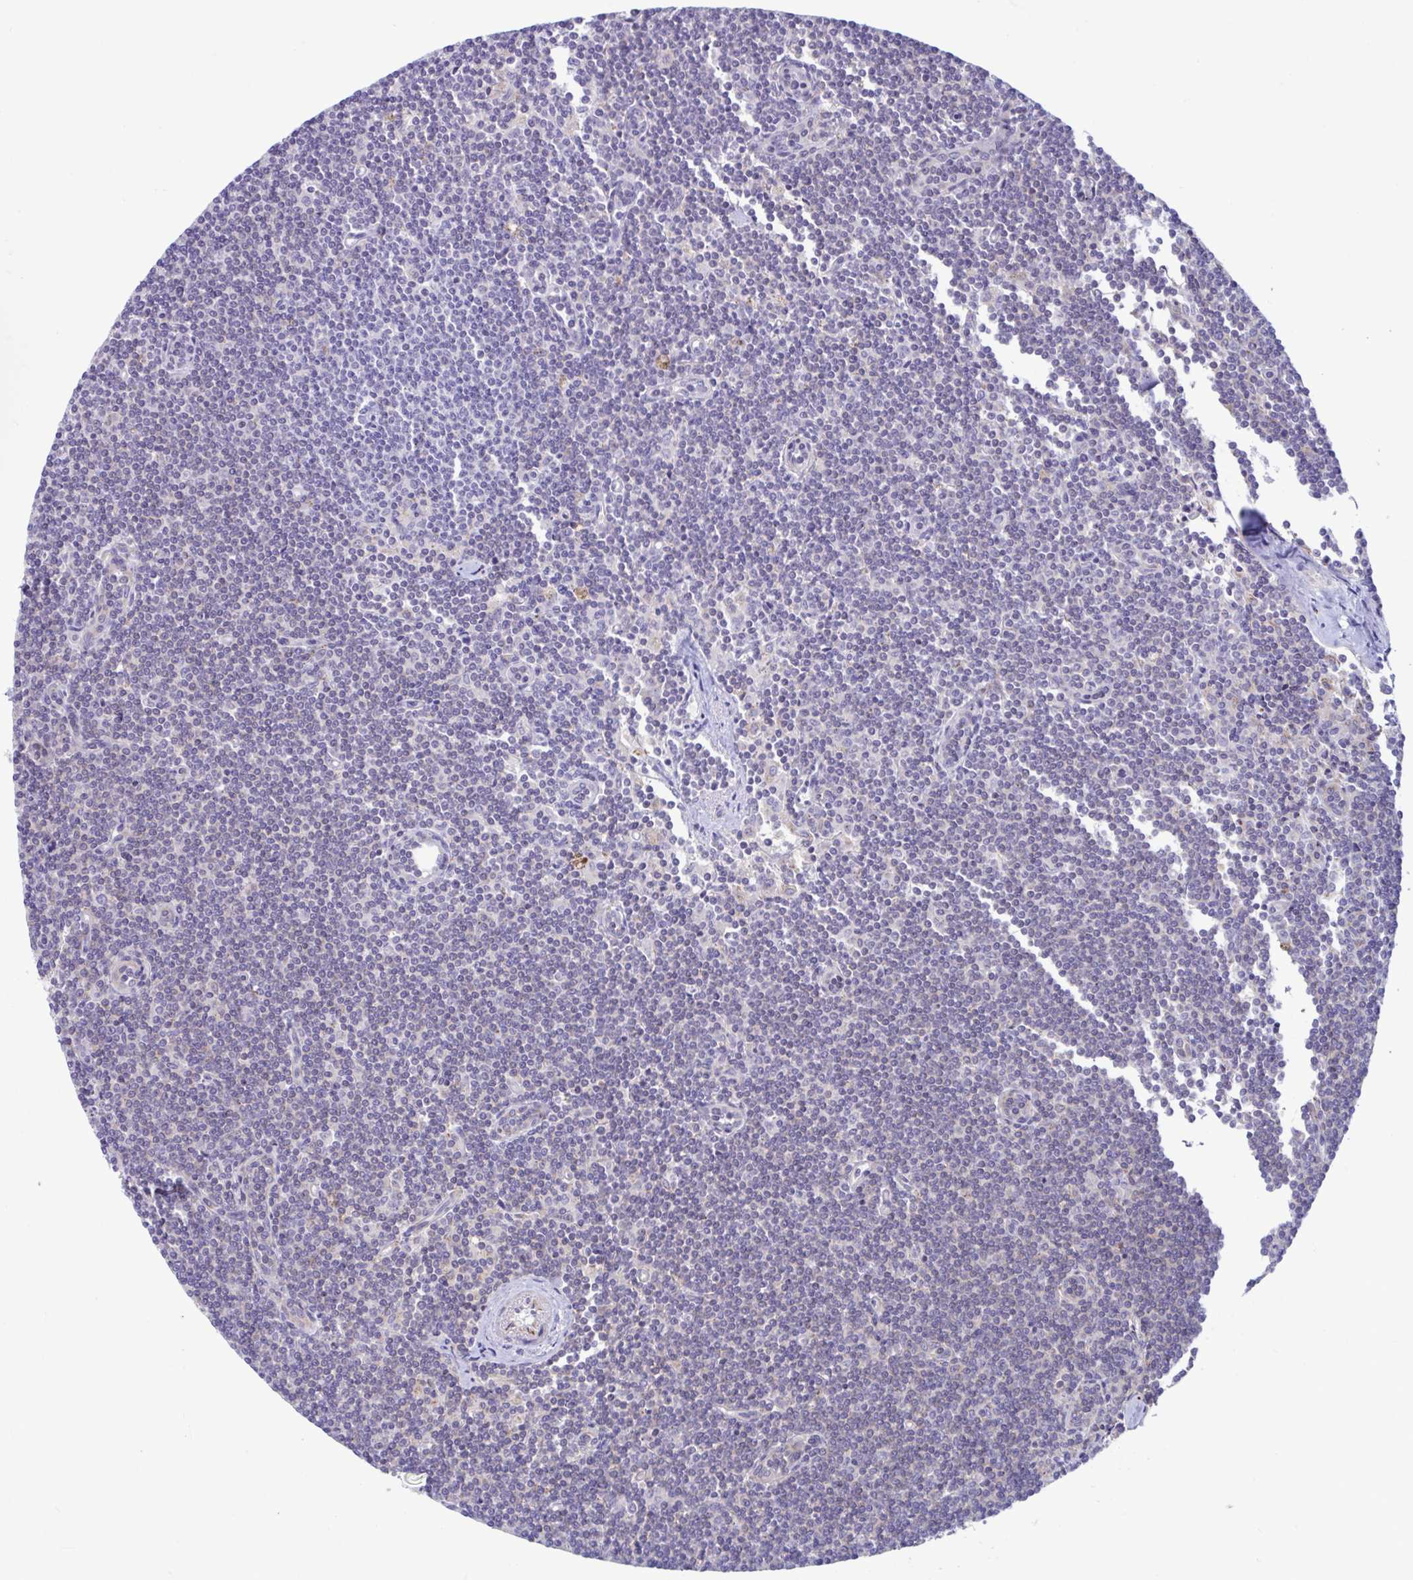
{"staining": {"intensity": "weak", "quantity": "<25%", "location": "cytoplasmic/membranous"}, "tissue": "lymphoma", "cell_type": "Tumor cells", "image_type": "cancer", "snomed": [{"axis": "morphology", "description": "Malignant lymphoma, non-Hodgkin's type, Low grade"}, {"axis": "topography", "description": "Lymph node"}], "caption": "A high-resolution image shows IHC staining of low-grade malignant lymphoma, non-Hodgkin's type, which displays no significant expression in tumor cells.", "gene": "IST1", "patient": {"sex": "female", "age": 73}}